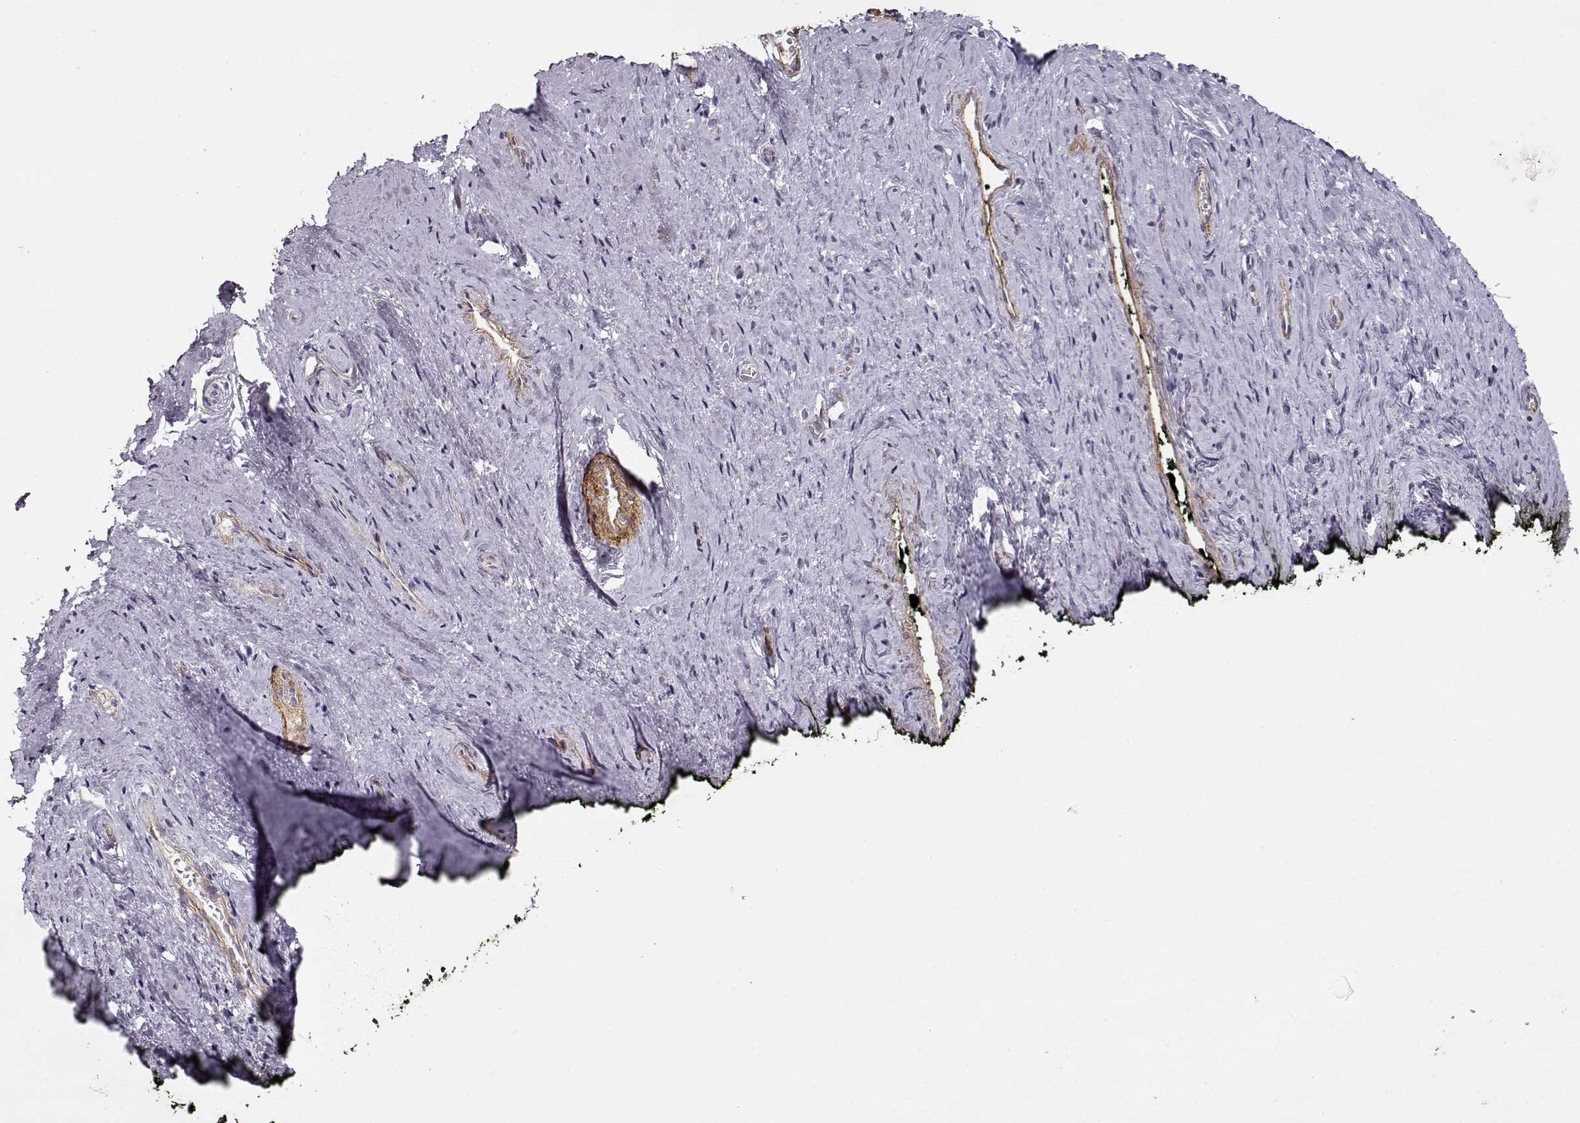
{"staining": {"intensity": "negative", "quantity": "none", "location": "none"}, "tissue": "vagina", "cell_type": "Squamous epithelial cells", "image_type": "normal", "snomed": [{"axis": "morphology", "description": "Normal tissue, NOS"}, {"axis": "topography", "description": "Vagina"}], "caption": "High power microscopy micrograph of an immunohistochemistry image of benign vagina, revealing no significant staining in squamous epithelial cells. The staining was performed using DAB to visualize the protein expression in brown, while the nuclei were stained in blue with hematoxylin (Magnification: 20x).", "gene": "LAMA5", "patient": {"sex": "female", "age": 47}}